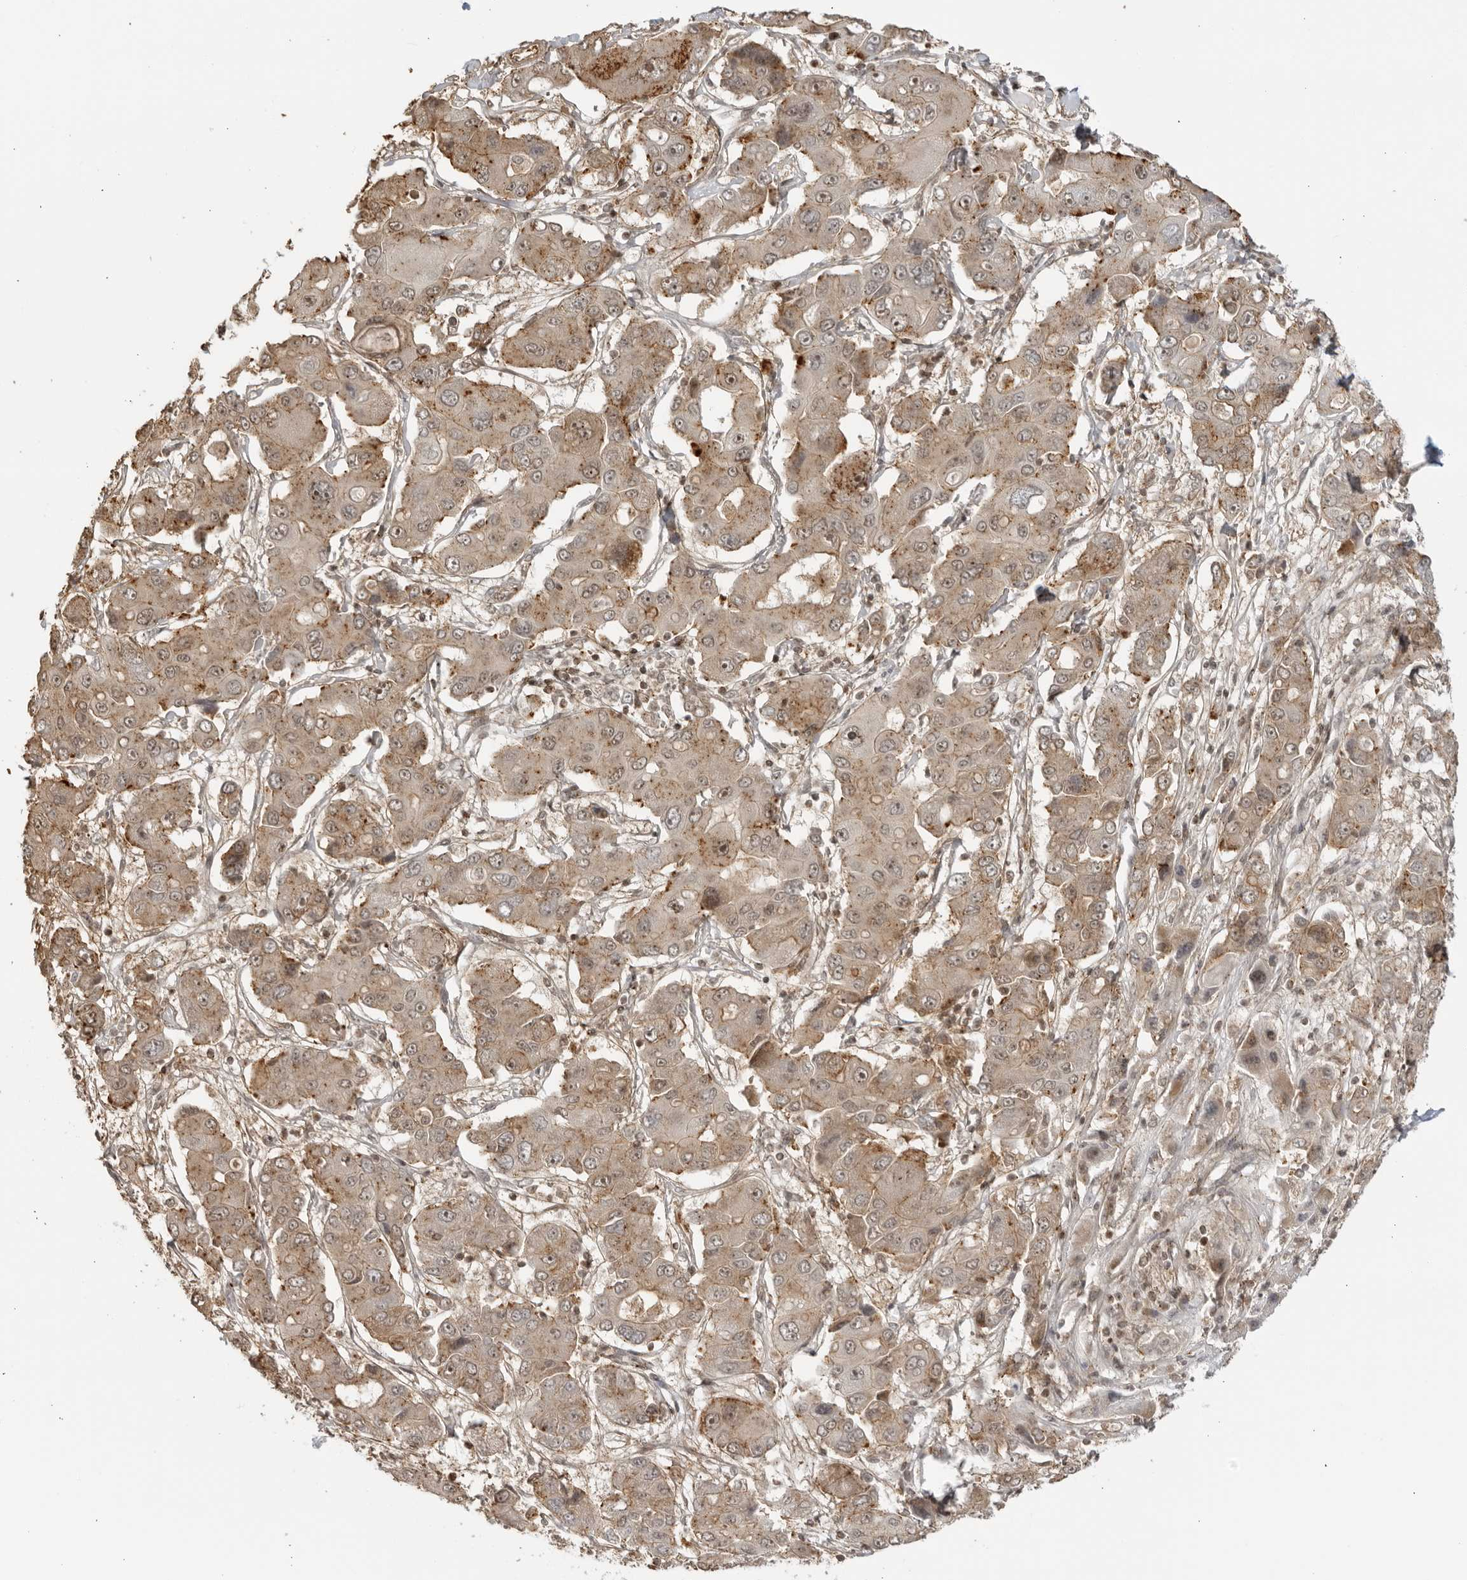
{"staining": {"intensity": "moderate", "quantity": ">75%", "location": "cytoplasmic/membranous"}, "tissue": "liver cancer", "cell_type": "Tumor cells", "image_type": "cancer", "snomed": [{"axis": "morphology", "description": "Cholangiocarcinoma"}, {"axis": "topography", "description": "Liver"}], "caption": "Immunohistochemical staining of human liver cancer (cholangiocarcinoma) exhibits medium levels of moderate cytoplasmic/membranous protein expression in approximately >75% of tumor cells.", "gene": "TCF21", "patient": {"sex": "male", "age": 67}}